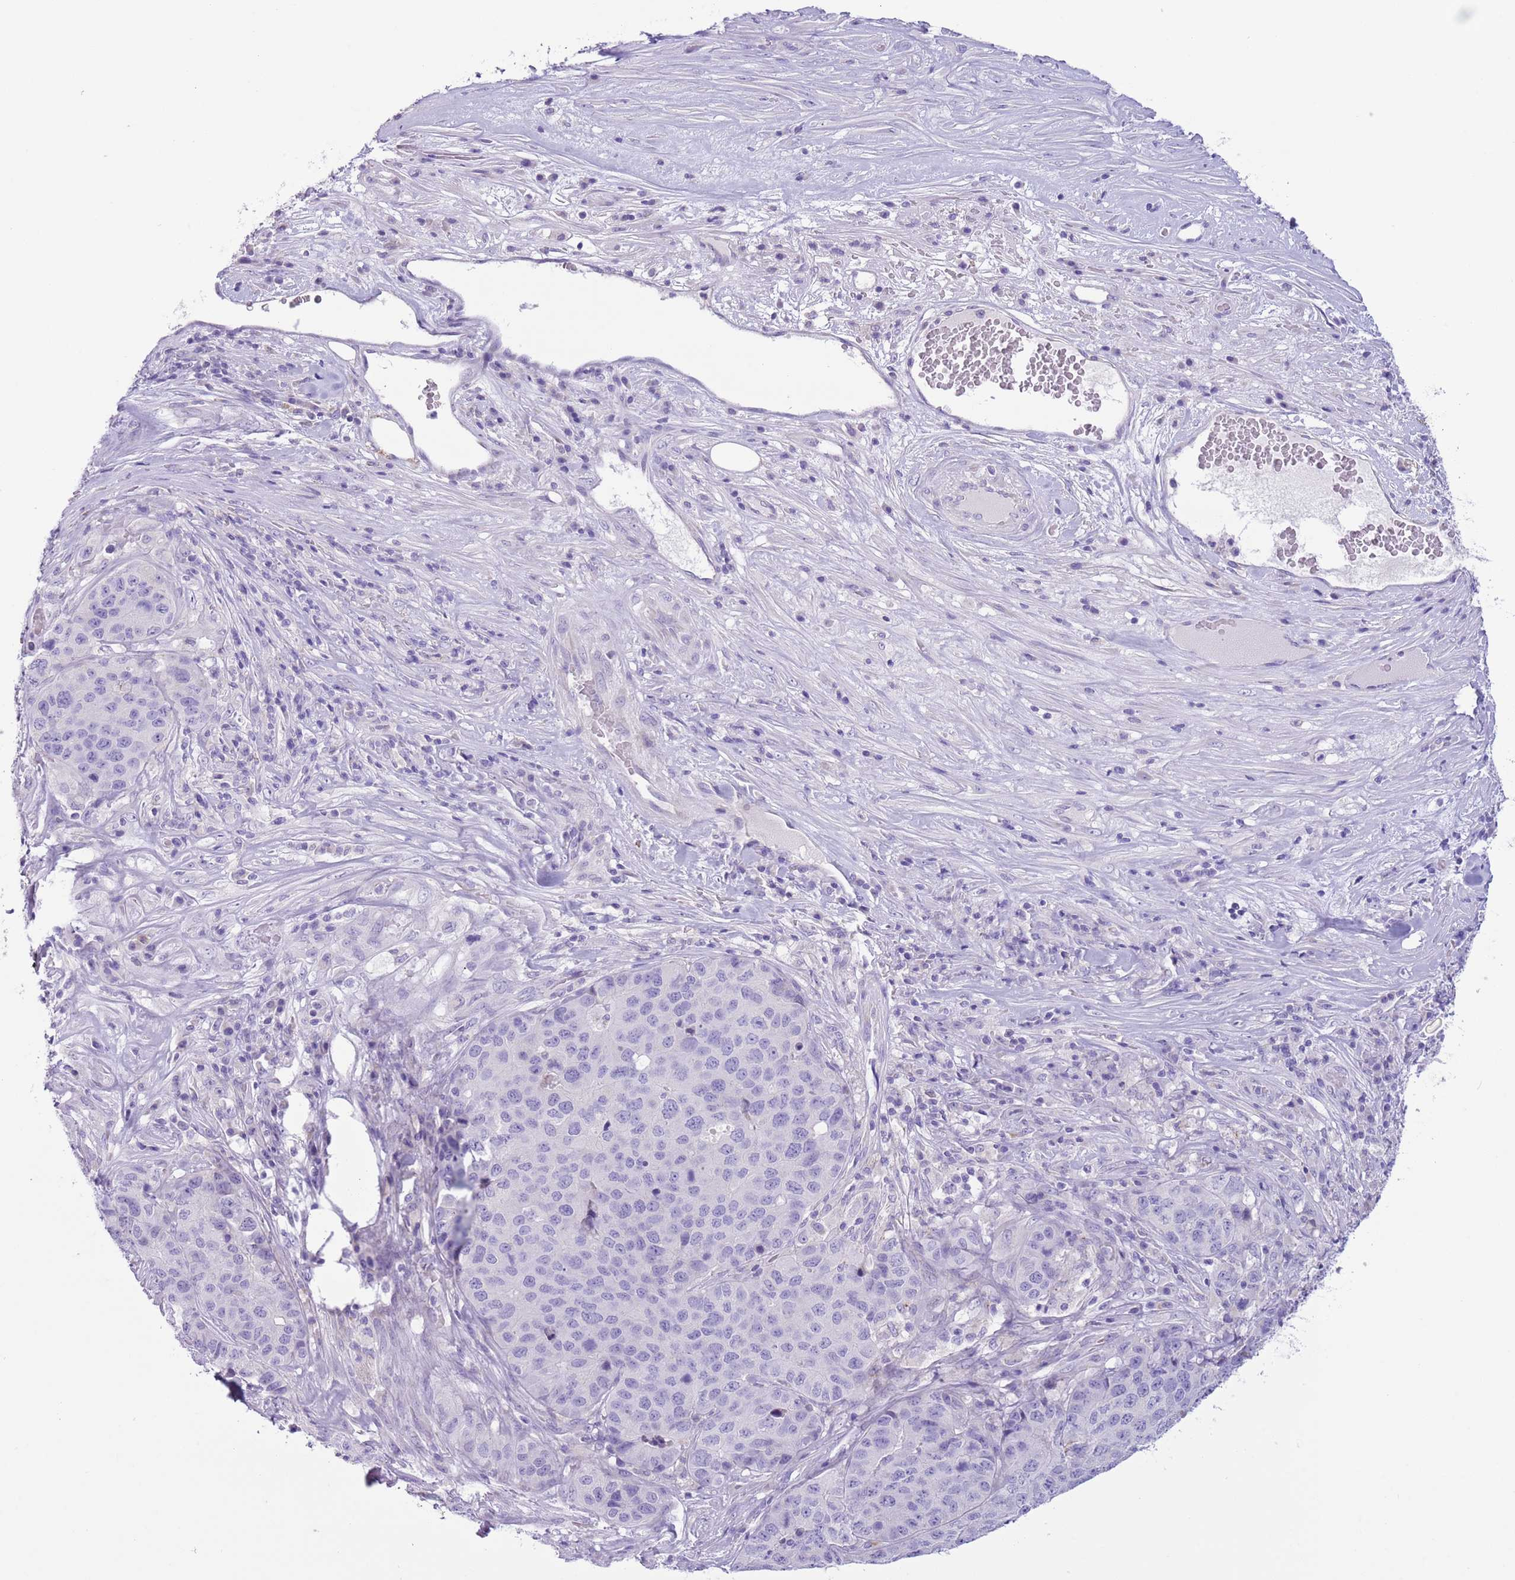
{"staining": {"intensity": "negative", "quantity": "none", "location": "none"}, "tissue": "stomach cancer", "cell_type": "Tumor cells", "image_type": "cancer", "snomed": [{"axis": "morphology", "description": "Adenocarcinoma, NOS"}, {"axis": "topography", "description": "Stomach"}], "caption": "Stomach adenocarcinoma stained for a protein using IHC reveals no staining tumor cells.", "gene": "ZNF697", "patient": {"sex": "male", "age": 71}}